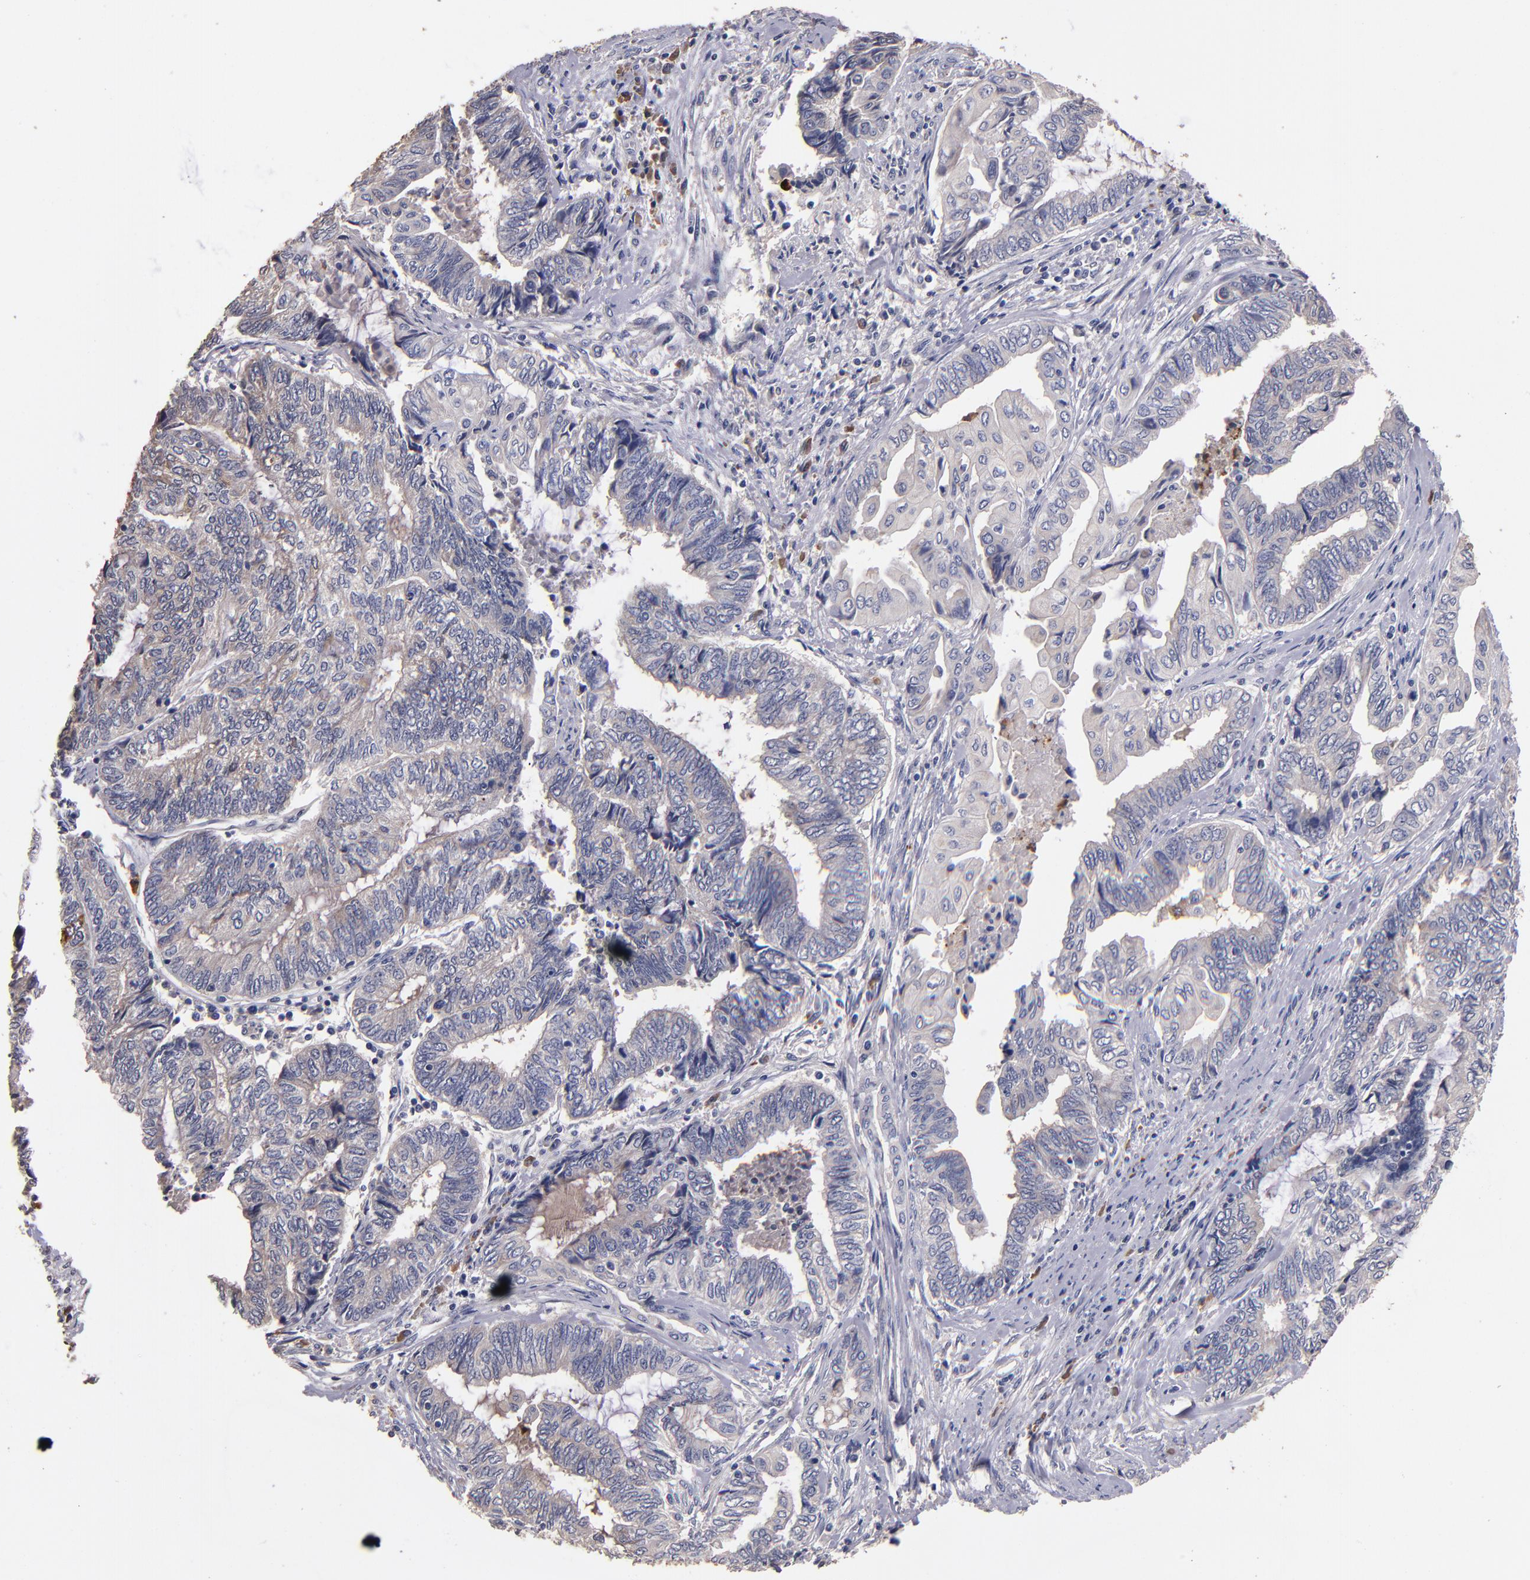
{"staining": {"intensity": "negative", "quantity": "none", "location": "none"}, "tissue": "endometrial cancer", "cell_type": "Tumor cells", "image_type": "cancer", "snomed": [{"axis": "morphology", "description": "Adenocarcinoma, NOS"}, {"axis": "topography", "description": "Uterus"}, {"axis": "topography", "description": "Endometrium"}], "caption": "The immunohistochemistry micrograph has no significant staining in tumor cells of endometrial cancer tissue. Nuclei are stained in blue.", "gene": "TTLL12", "patient": {"sex": "female", "age": 70}}